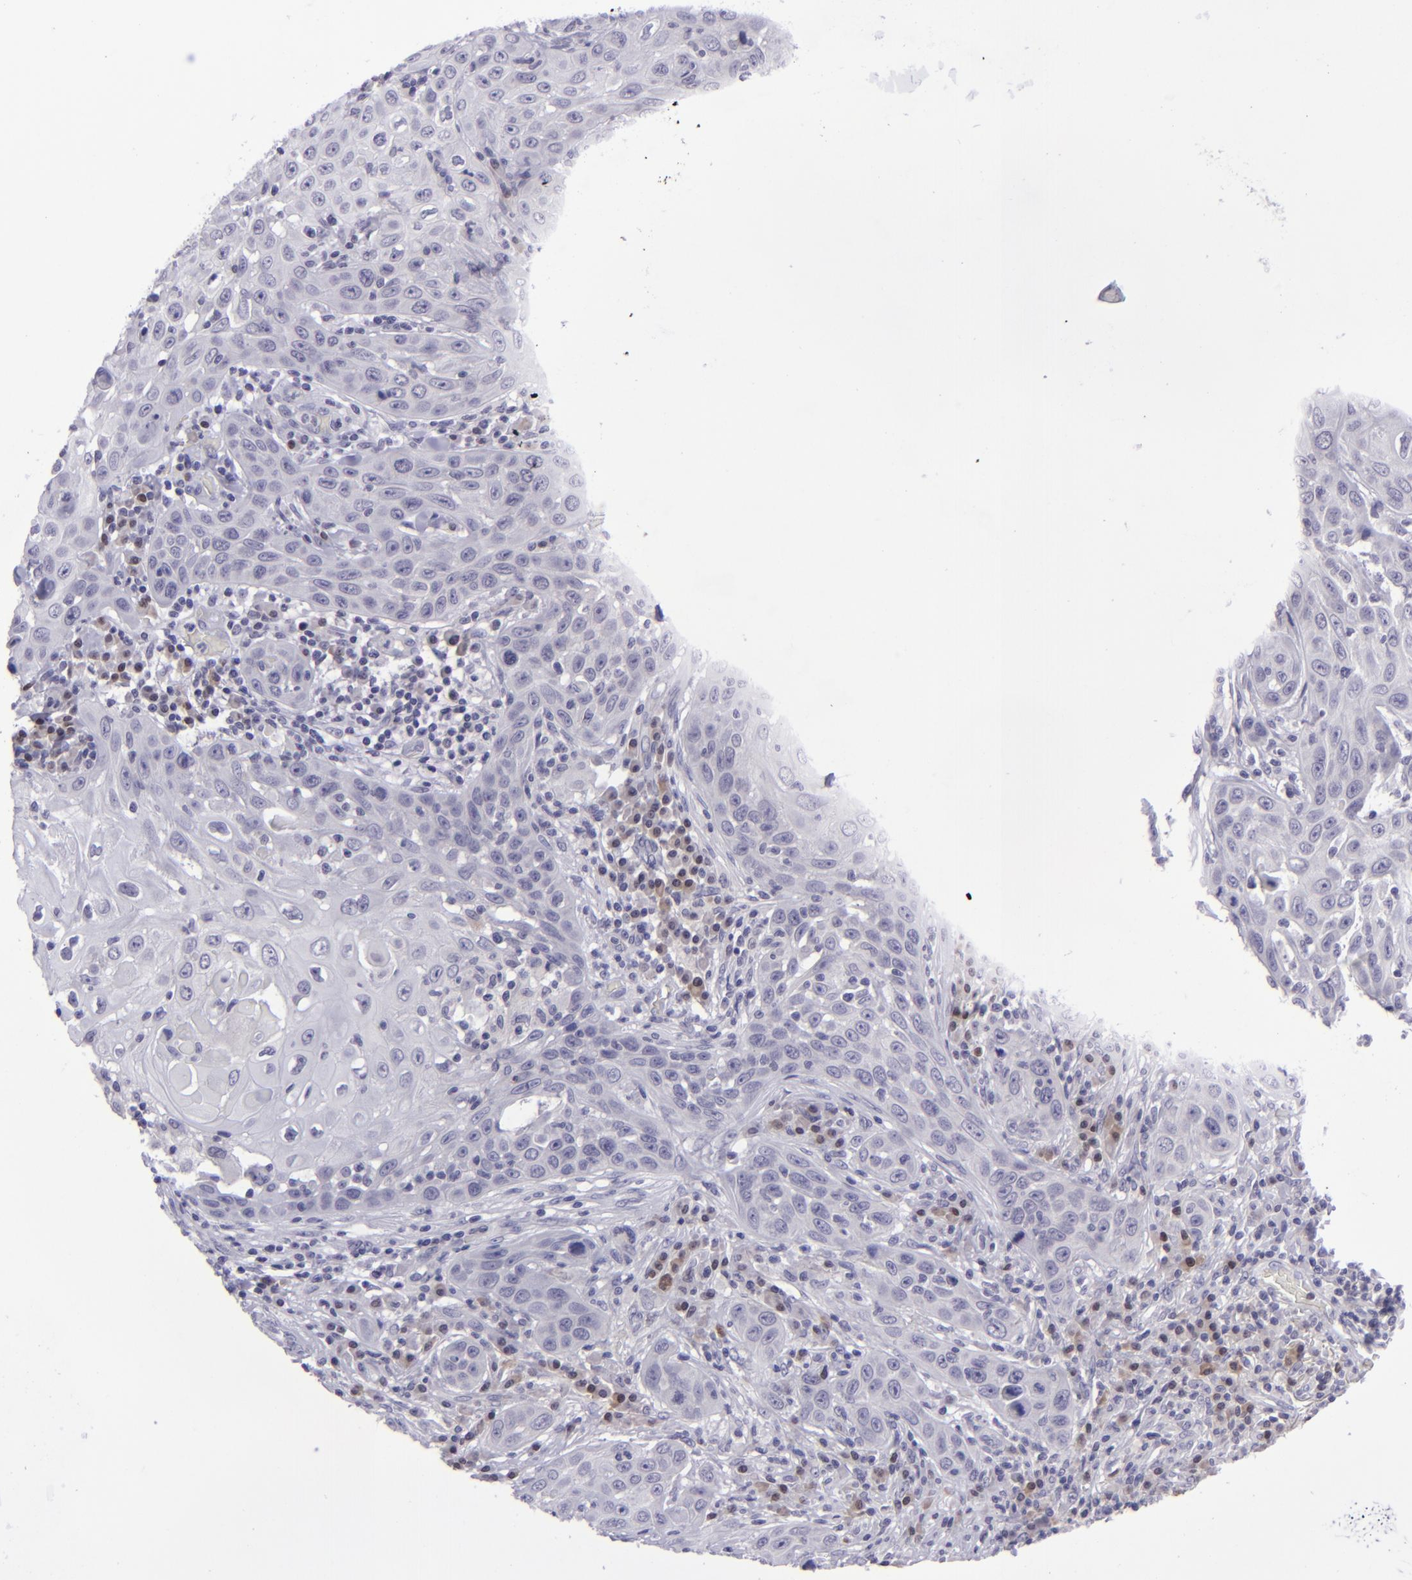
{"staining": {"intensity": "negative", "quantity": "none", "location": "none"}, "tissue": "skin cancer", "cell_type": "Tumor cells", "image_type": "cancer", "snomed": [{"axis": "morphology", "description": "Squamous cell carcinoma, NOS"}, {"axis": "topography", "description": "Skin"}], "caption": "Human squamous cell carcinoma (skin) stained for a protein using immunohistochemistry (IHC) displays no staining in tumor cells.", "gene": "POU2F2", "patient": {"sex": "male", "age": 84}}